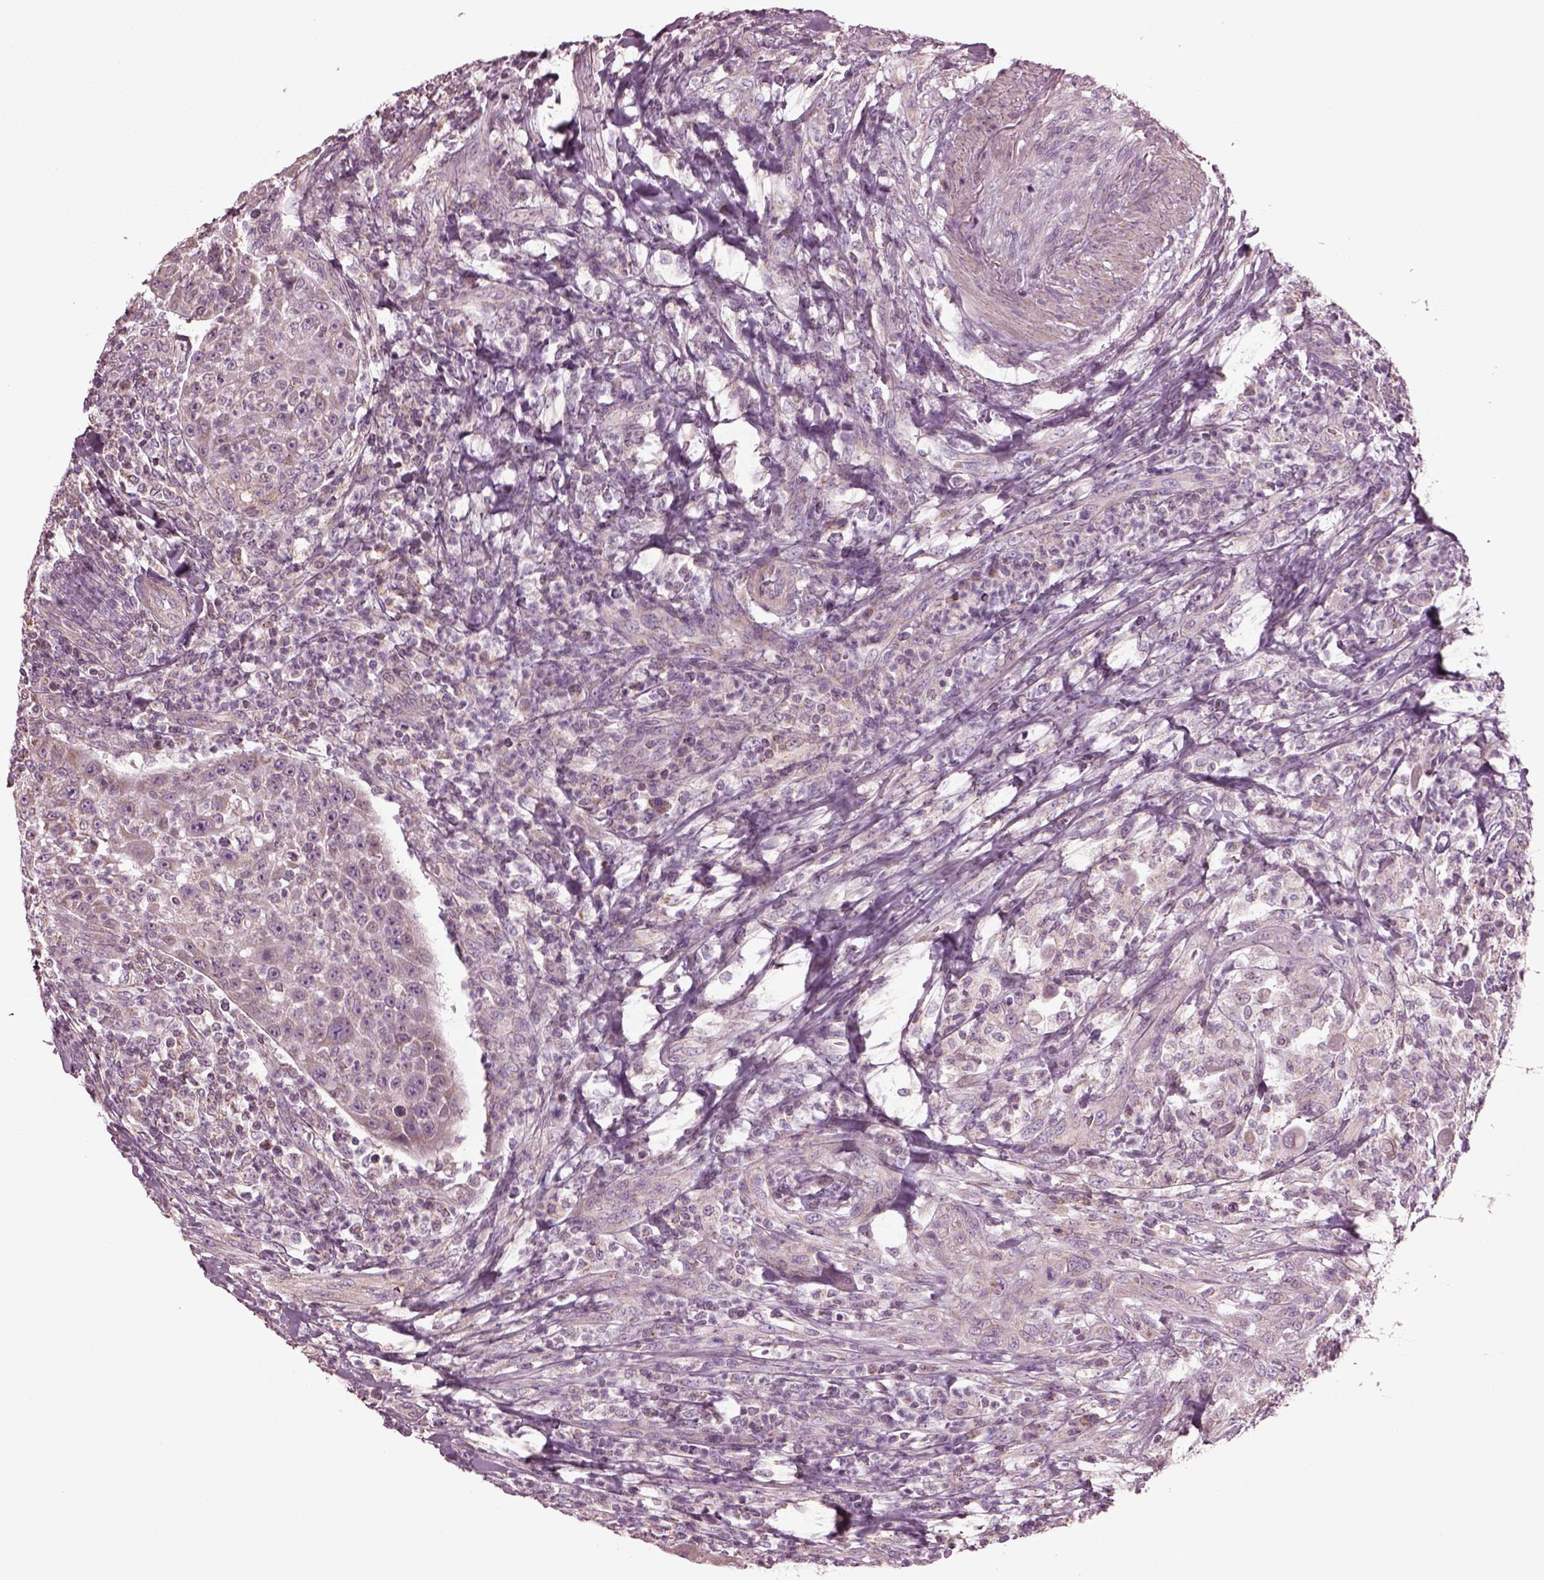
{"staining": {"intensity": "negative", "quantity": "none", "location": "none"}, "tissue": "head and neck cancer", "cell_type": "Tumor cells", "image_type": "cancer", "snomed": [{"axis": "morphology", "description": "Squamous cell carcinoma, NOS"}, {"axis": "topography", "description": "Head-Neck"}], "caption": "Head and neck squamous cell carcinoma was stained to show a protein in brown. There is no significant expression in tumor cells. Brightfield microscopy of immunohistochemistry stained with DAB (brown) and hematoxylin (blue), captured at high magnification.", "gene": "SPATA7", "patient": {"sex": "male", "age": 69}}